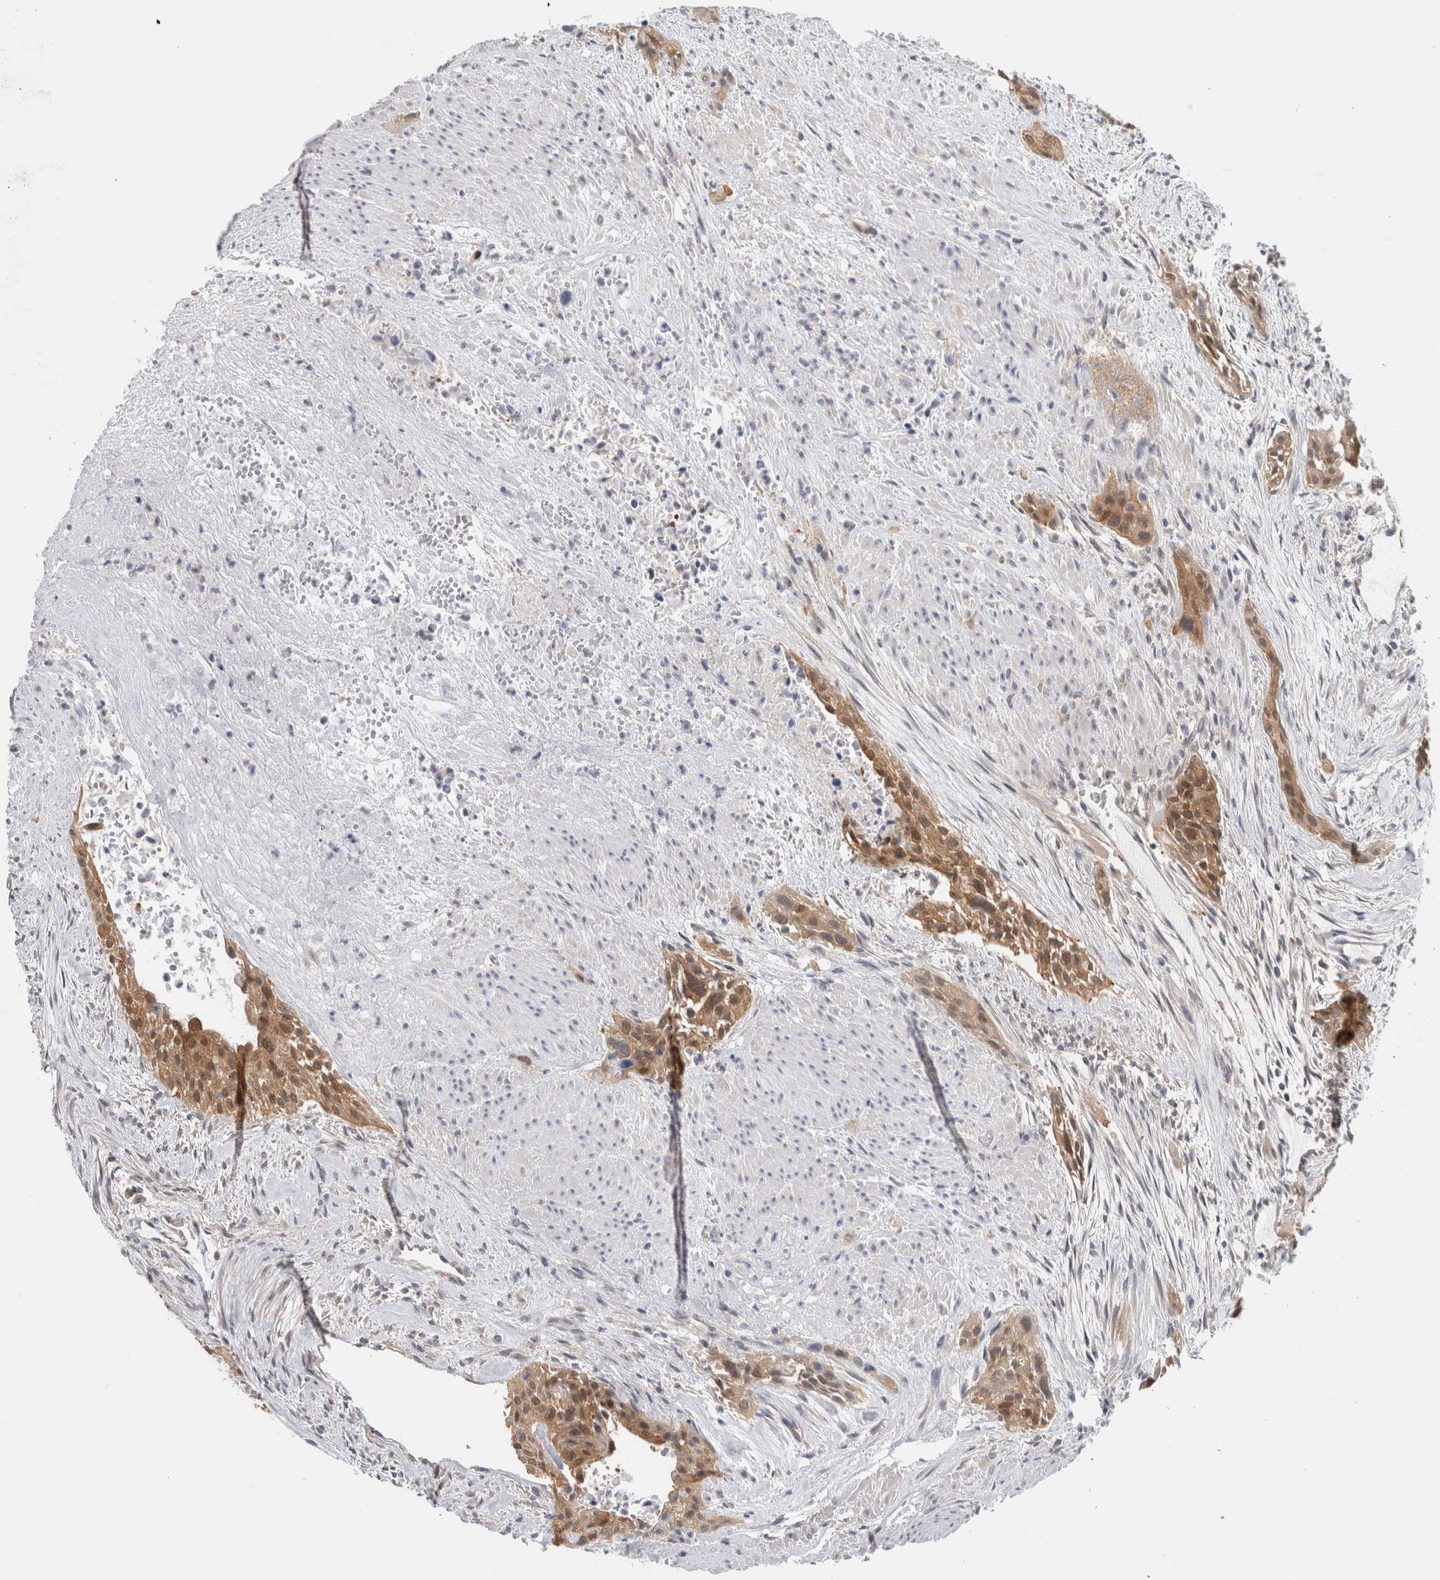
{"staining": {"intensity": "moderate", "quantity": ">75%", "location": "cytoplasmic/membranous,nuclear"}, "tissue": "urothelial cancer", "cell_type": "Tumor cells", "image_type": "cancer", "snomed": [{"axis": "morphology", "description": "Urothelial carcinoma, High grade"}, {"axis": "topography", "description": "Urinary bladder"}], "caption": "The micrograph exhibits immunohistochemical staining of high-grade urothelial carcinoma. There is moderate cytoplasmic/membranous and nuclear positivity is seen in approximately >75% of tumor cells. (brown staining indicates protein expression, while blue staining denotes nuclei).", "gene": "CASP6", "patient": {"sex": "male", "age": 35}}